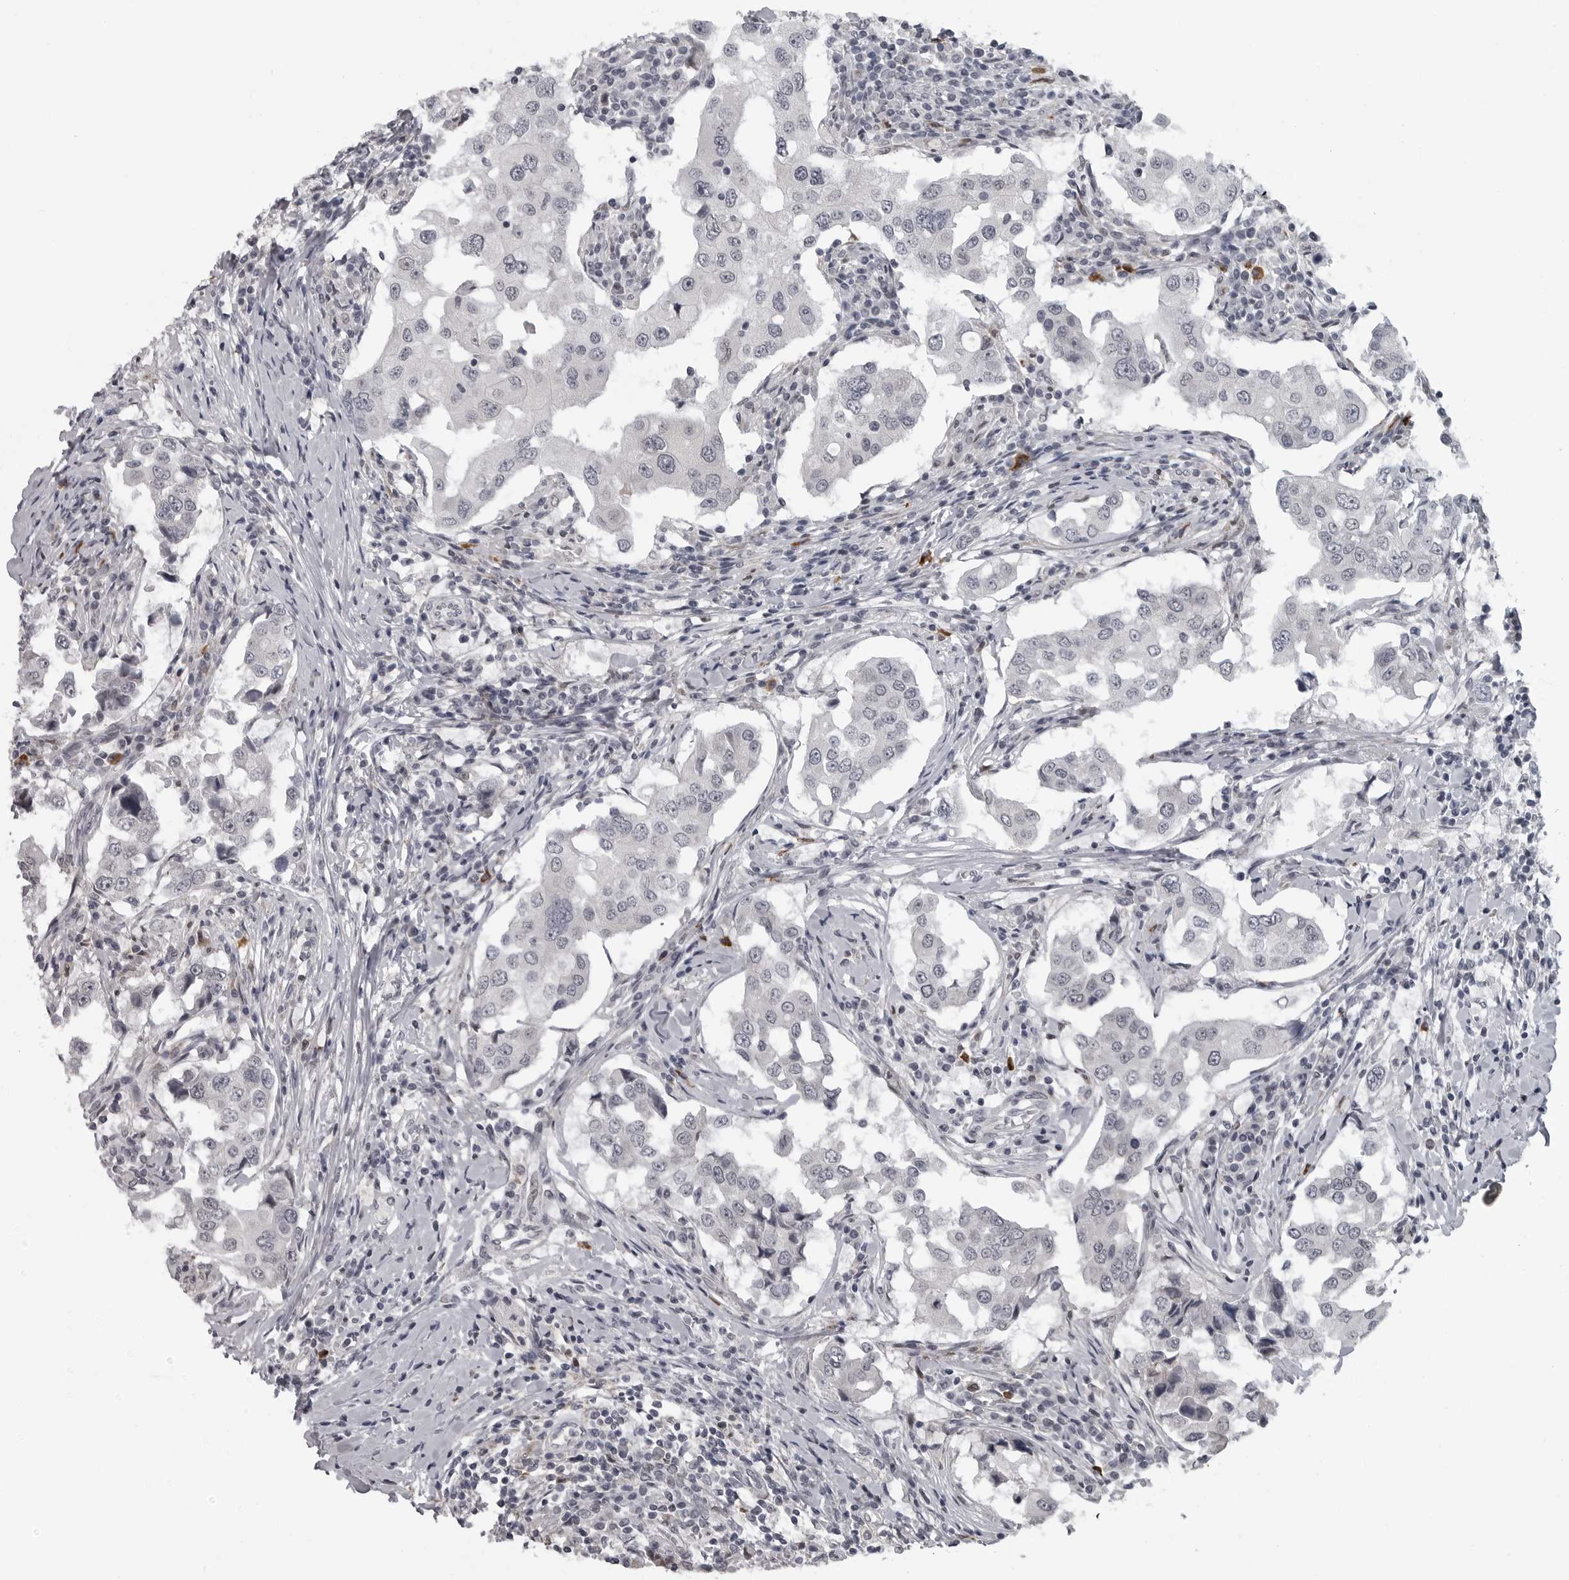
{"staining": {"intensity": "negative", "quantity": "none", "location": "none"}, "tissue": "breast cancer", "cell_type": "Tumor cells", "image_type": "cancer", "snomed": [{"axis": "morphology", "description": "Duct carcinoma"}, {"axis": "topography", "description": "Breast"}], "caption": "DAB immunohistochemical staining of invasive ductal carcinoma (breast) displays no significant positivity in tumor cells.", "gene": "LYSMD1", "patient": {"sex": "female", "age": 27}}